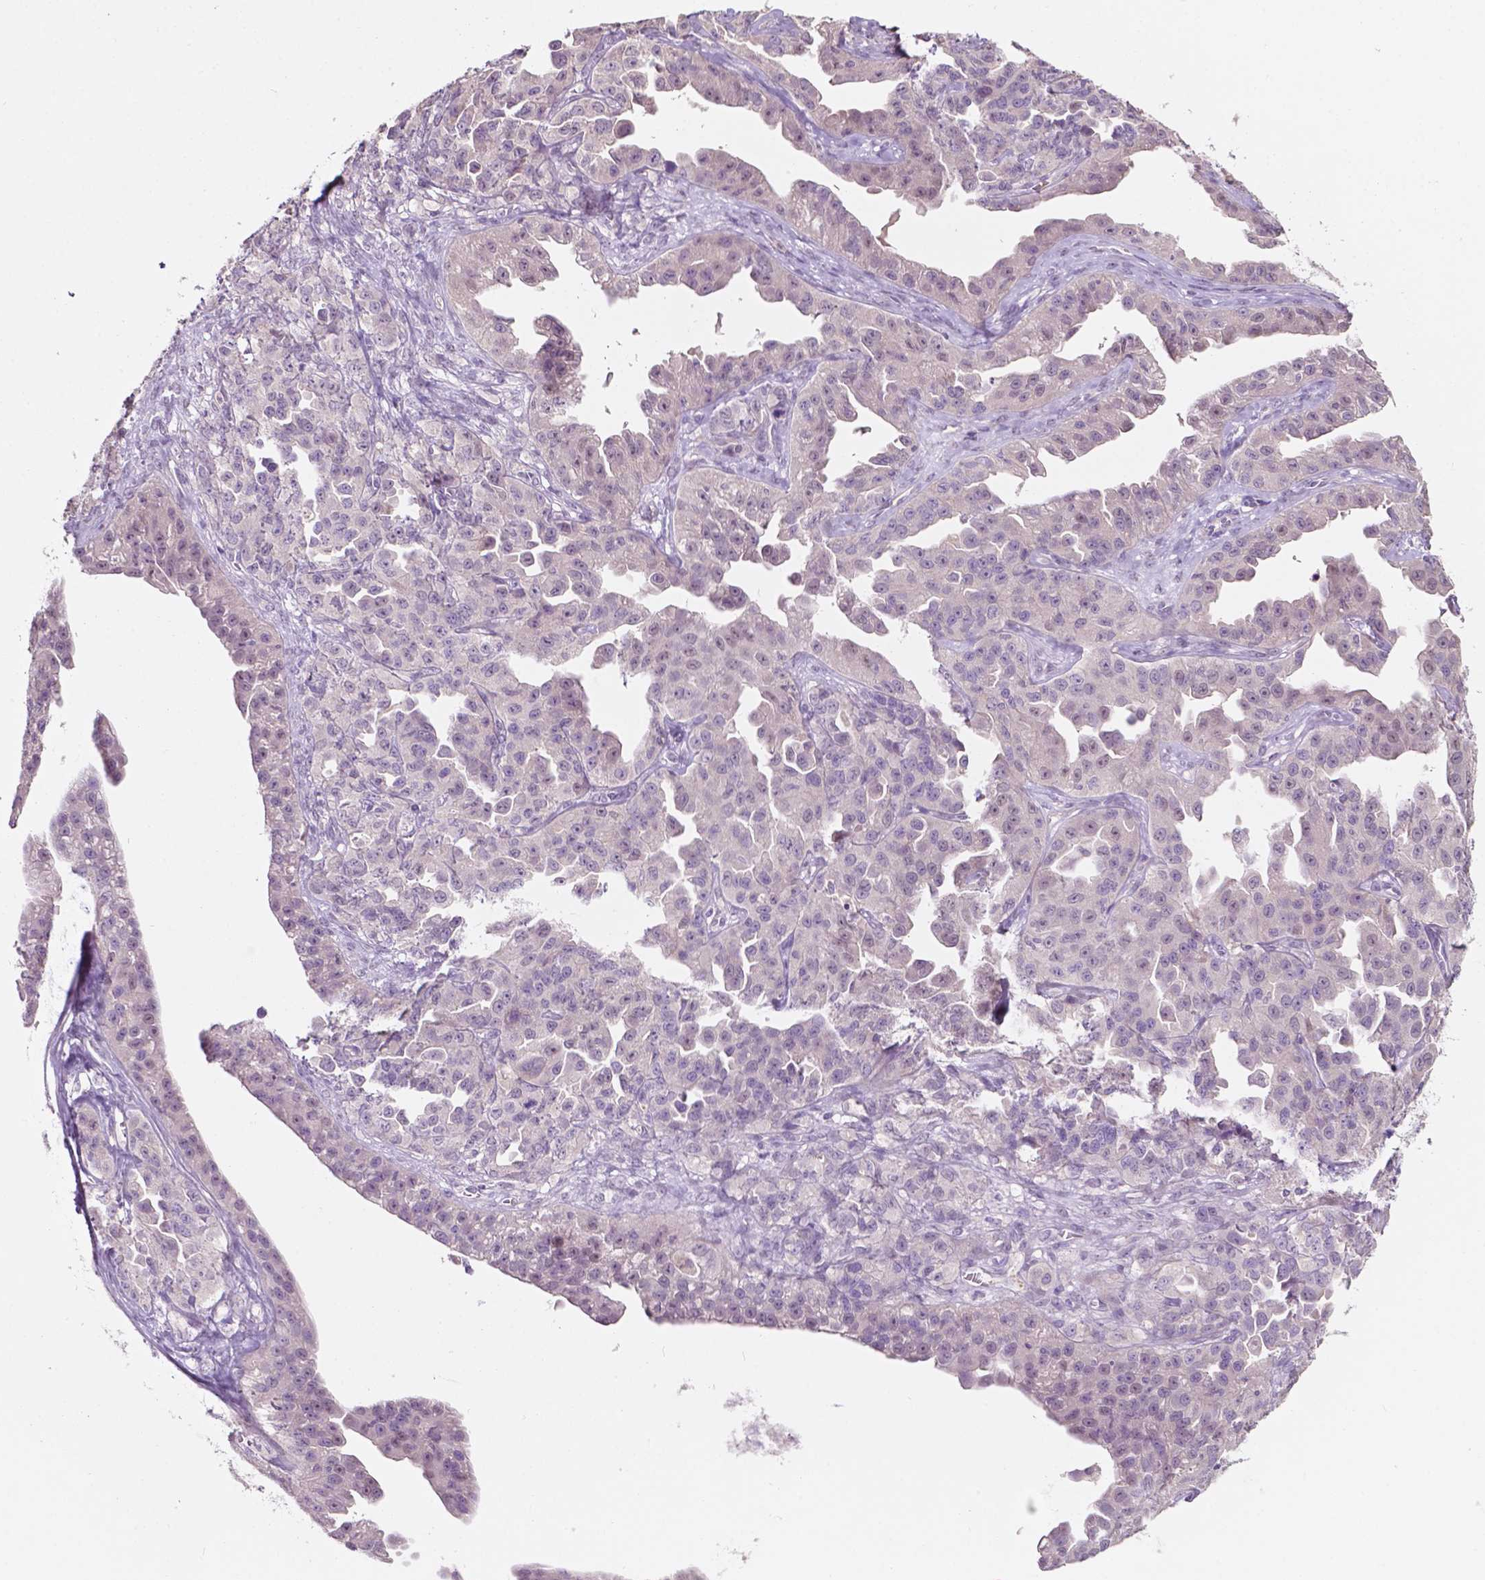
{"staining": {"intensity": "negative", "quantity": "none", "location": "none"}, "tissue": "ovarian cancer", "cell_type": "Tumor cells", "image_type": "cancer", "snomed": [{"axis": "morphology", "description": "Cystadenocarcinoma, serous, NOS"}, {"axis": "topography", "description": "Ovary"}], "caption": "Immunohistochemistry of human ovarian cancer (serous cystadenocarcinoma) exhibits no expression in tumor cells.", "gene": "TM6SF2", "patient": {"sex": "female", "age": 75}}